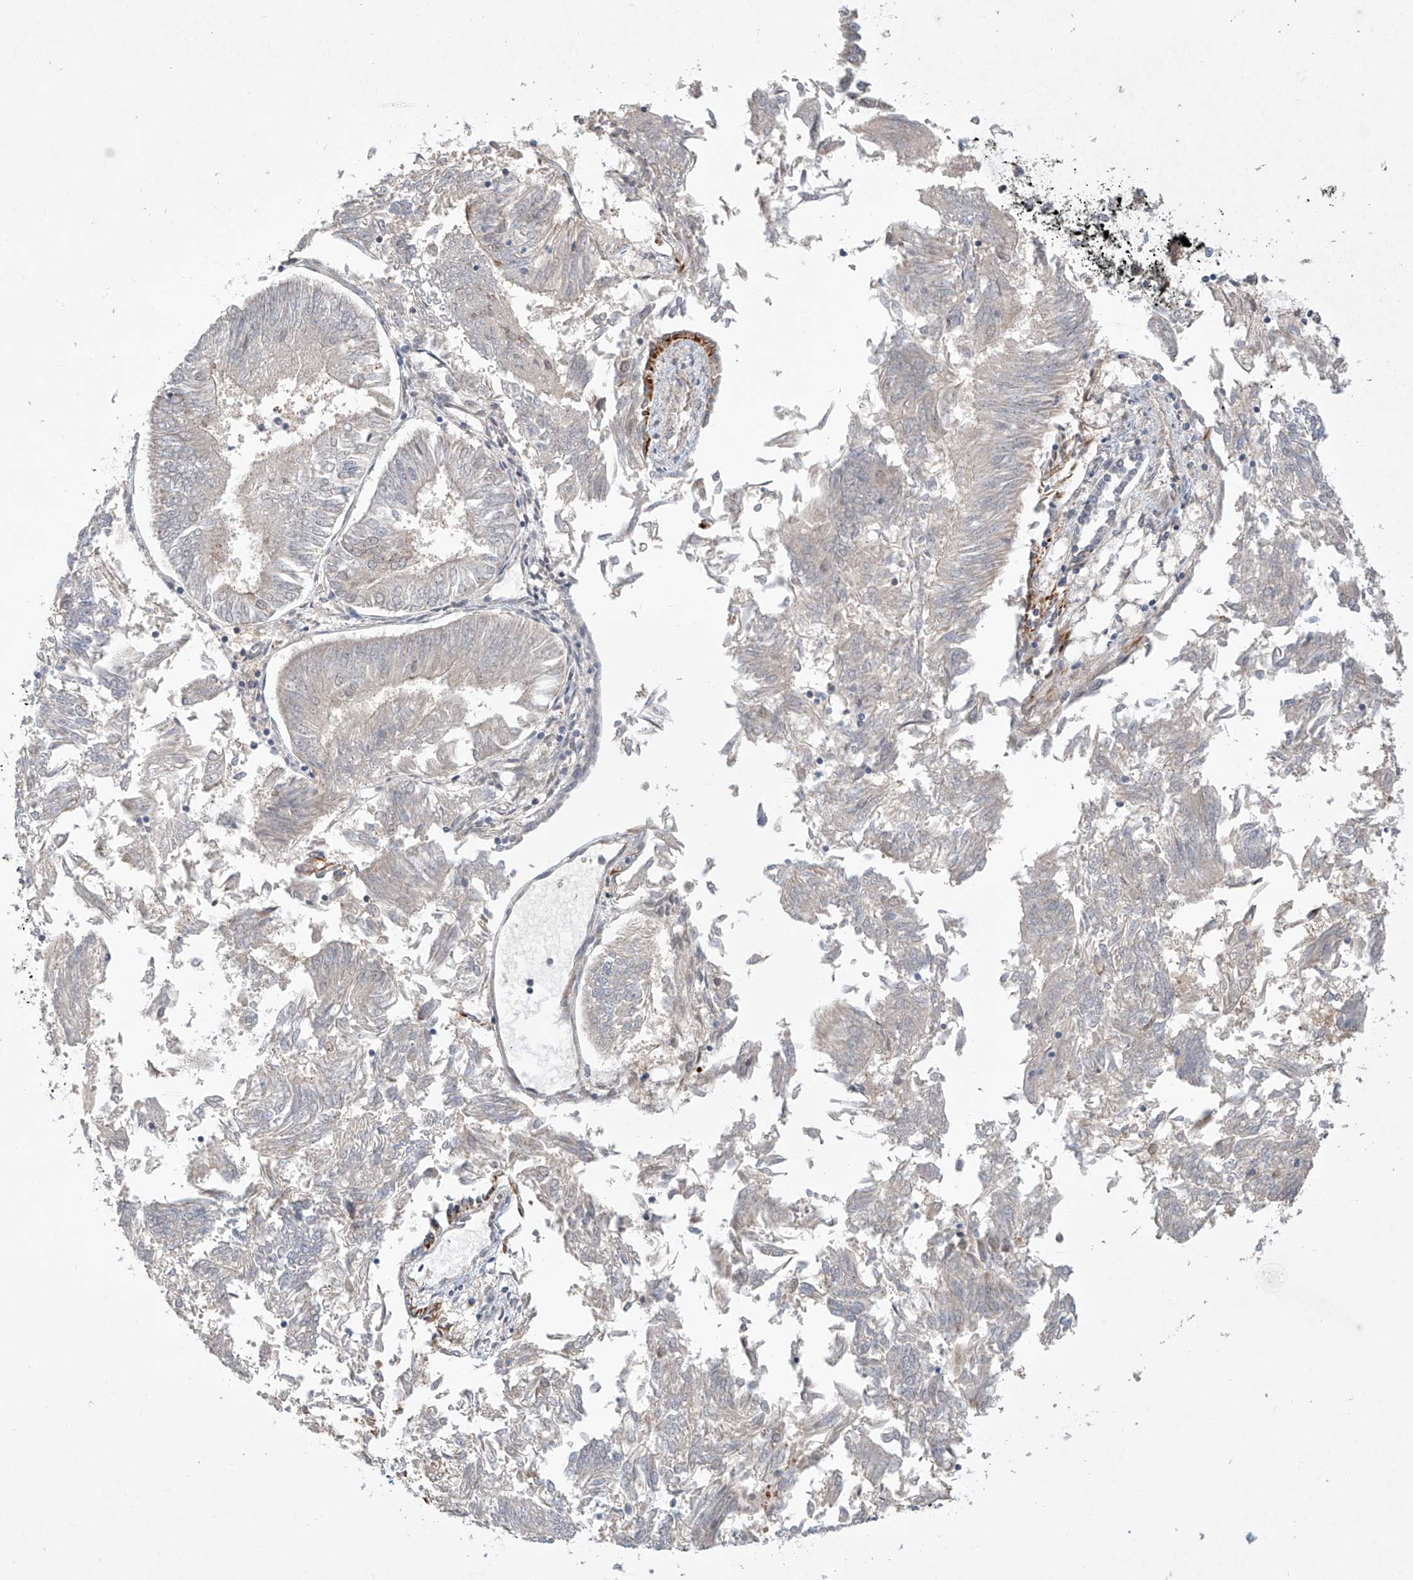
{"staining": {"intensity": "negative", "quantity": "none", "location": "none"}, "tissue": "endometrial cancer", "cell_type": "Tumor cells", "image_type": "cancer", "snomed": [{"axis": "morphology", "description": "Adenocarcinoma, NOS"}, {"axis": "topography", "description": "Endometrium"}], "caption": "An immunohistochemistry photomicrograph of endometrial adenocarcinoma is shown. There is no staining in tumor cells of endometrial adenocarcinoma.", "gene": "TASP1", "patient": {"sex": "female", "age": 58}}